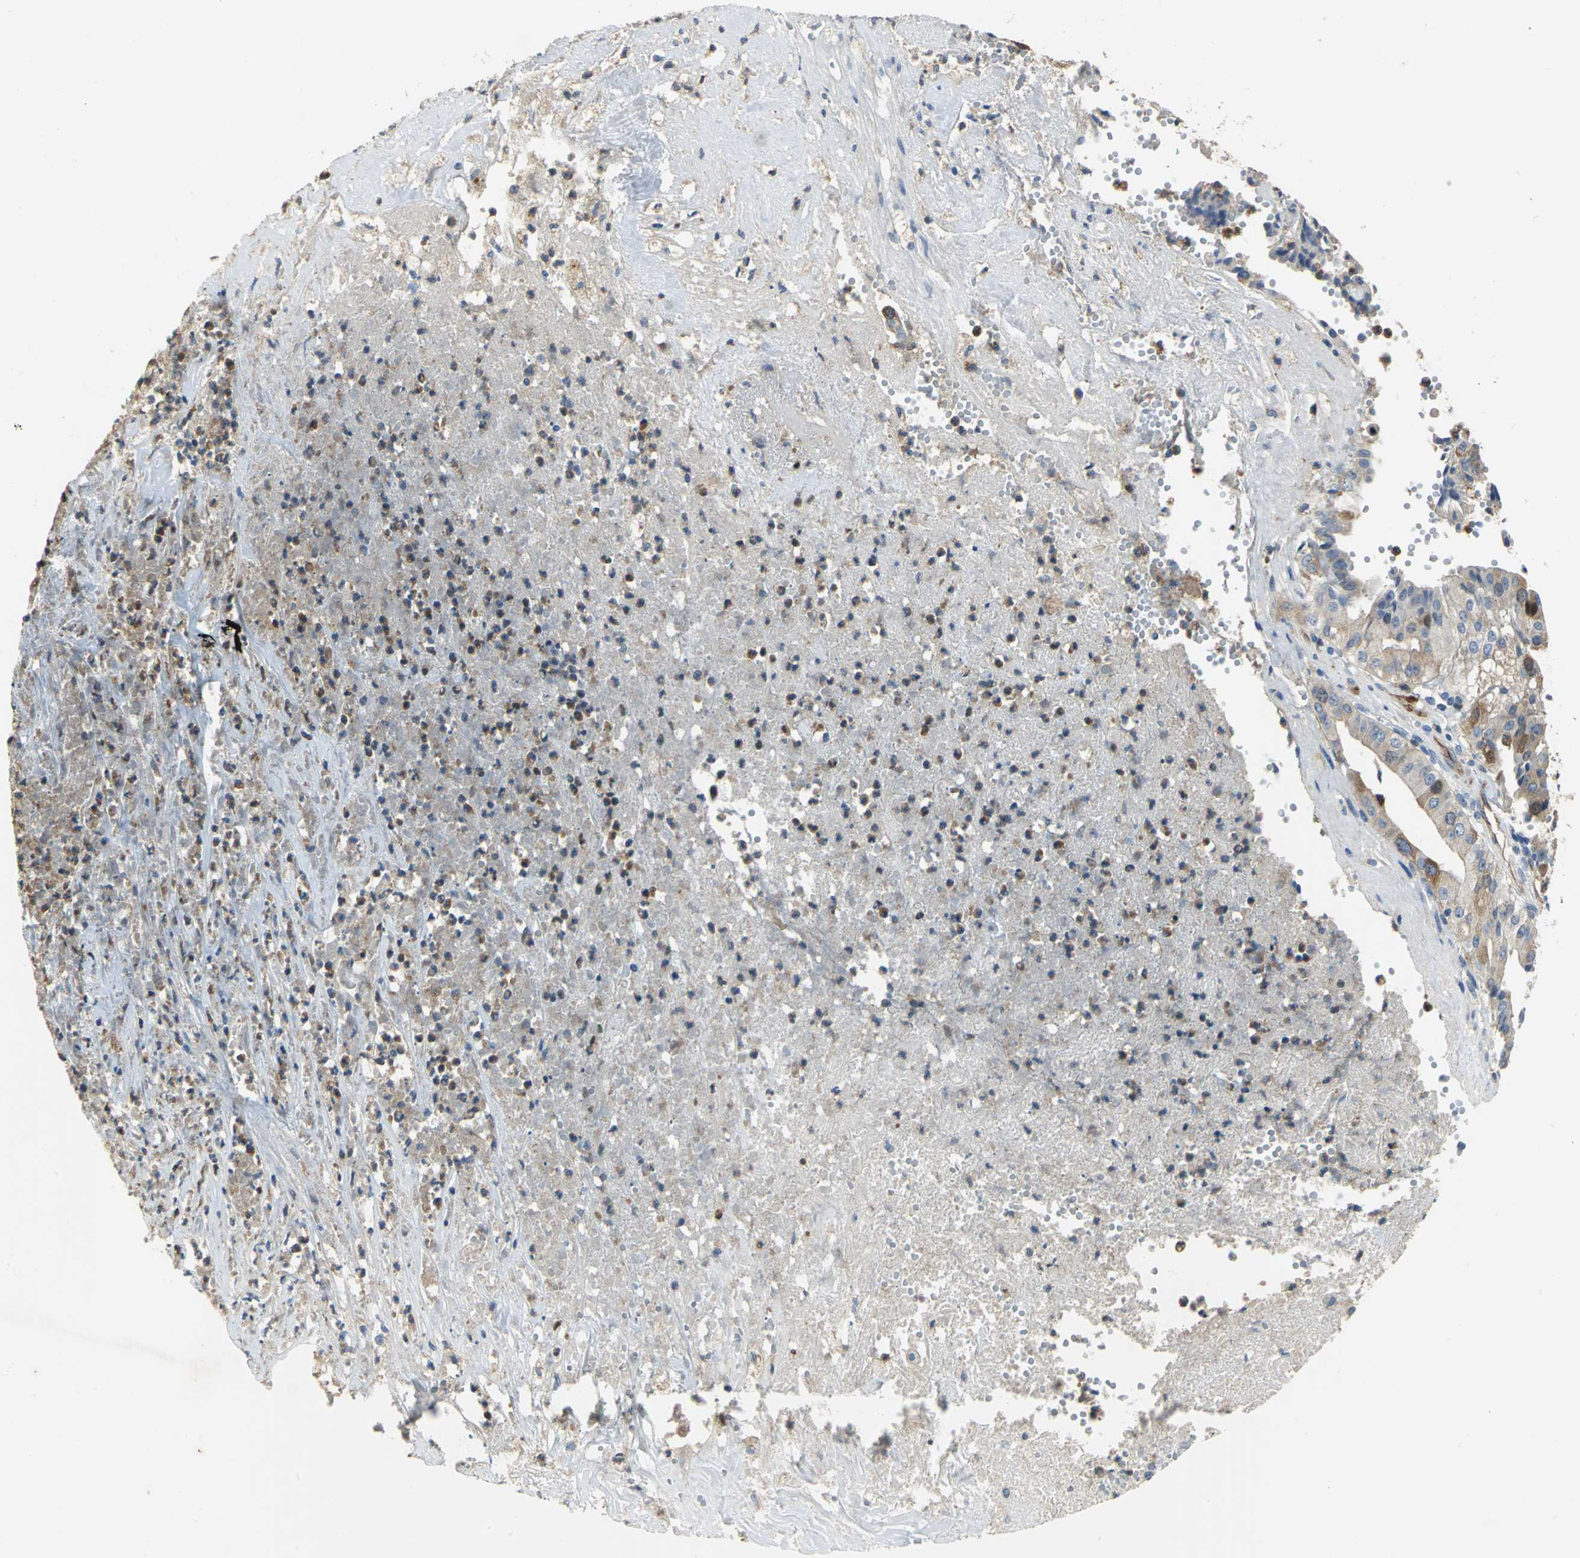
{"staining": {"intensity": "strong", "quantity": "<25%", "location": "cytoplasmic/membranous"}, "tissue": "liver cancer", "cell_type": "Tumor cells", "image_type": "cancer", "snomed": [{"axis": "morphology", "description": "Cholangiocarcinoma"}, {"axis": "topography", "description": "Liver"}], "caption": "High-power microscopy captured an IHC image of liver cancer (cholangiocarcinoma), revealing strong cytoplasmic/membranous staining in approximately <25% of tumor cells.", "gene": "DLGAP5", "patient": {"sex": "female", "age": 61}}